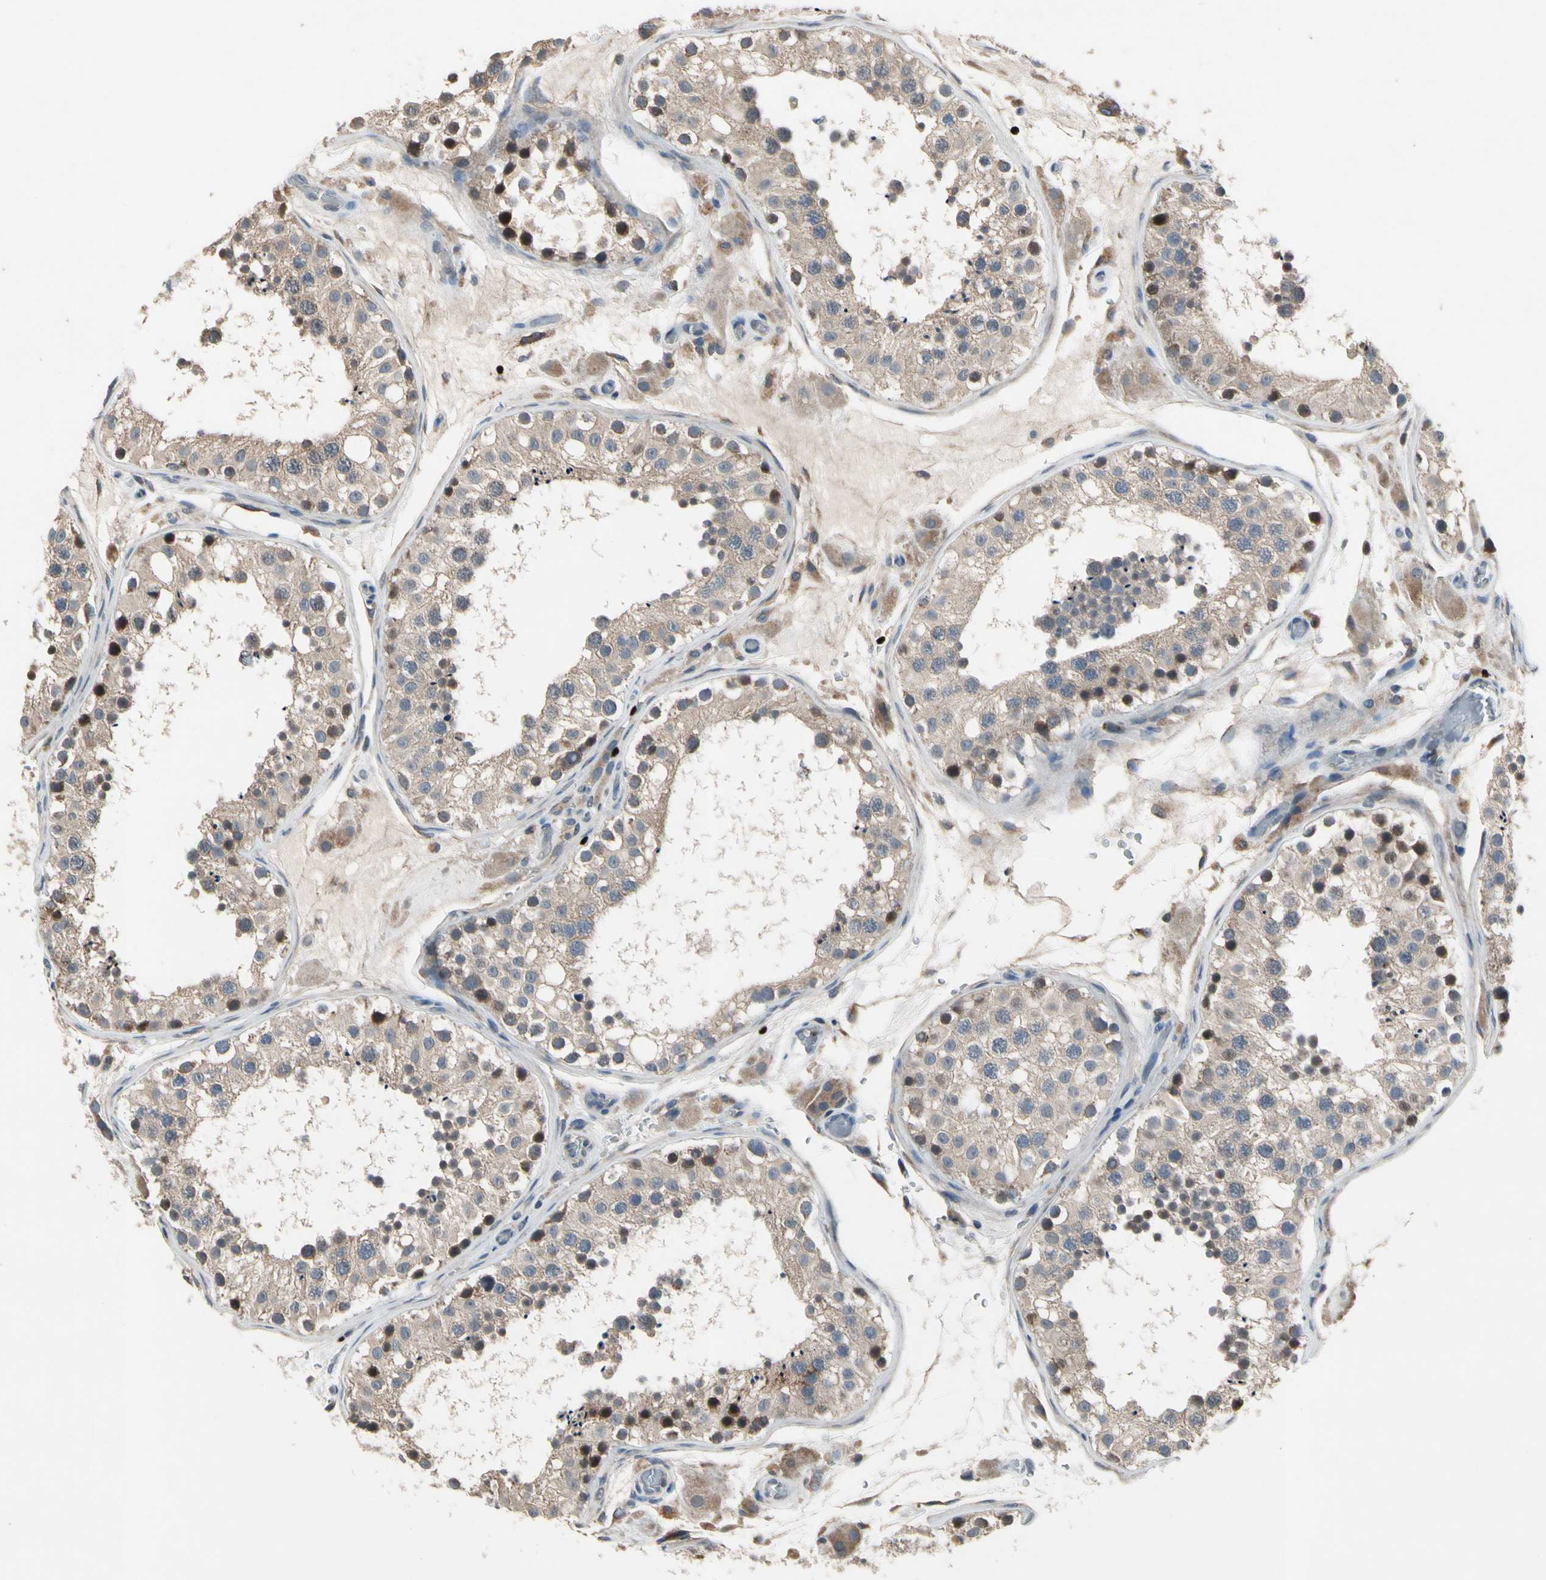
{"staining": {"intensity": "weak", "quantity": ">75%", "location": "cytoplasmic/membranous"}, "tissue": "testis", "cell_type": "Cells in seminiferous ducts", "image_type": "normal", "snomed": [{"axis": "morphology", "description": "Normal tissue, NOS"}, {"axis": "topography", "description": "Testis"}, {"axis": "topography", "description": "Epididymis"}], "caption": "Brown immunohistochemical staining in benign testis displays weak cytoplasmic/membranous staining in about >75% of cells in seminiferous ducts.", "gene": "TBX21", "patient": {"sex": "male", "age": 26}}